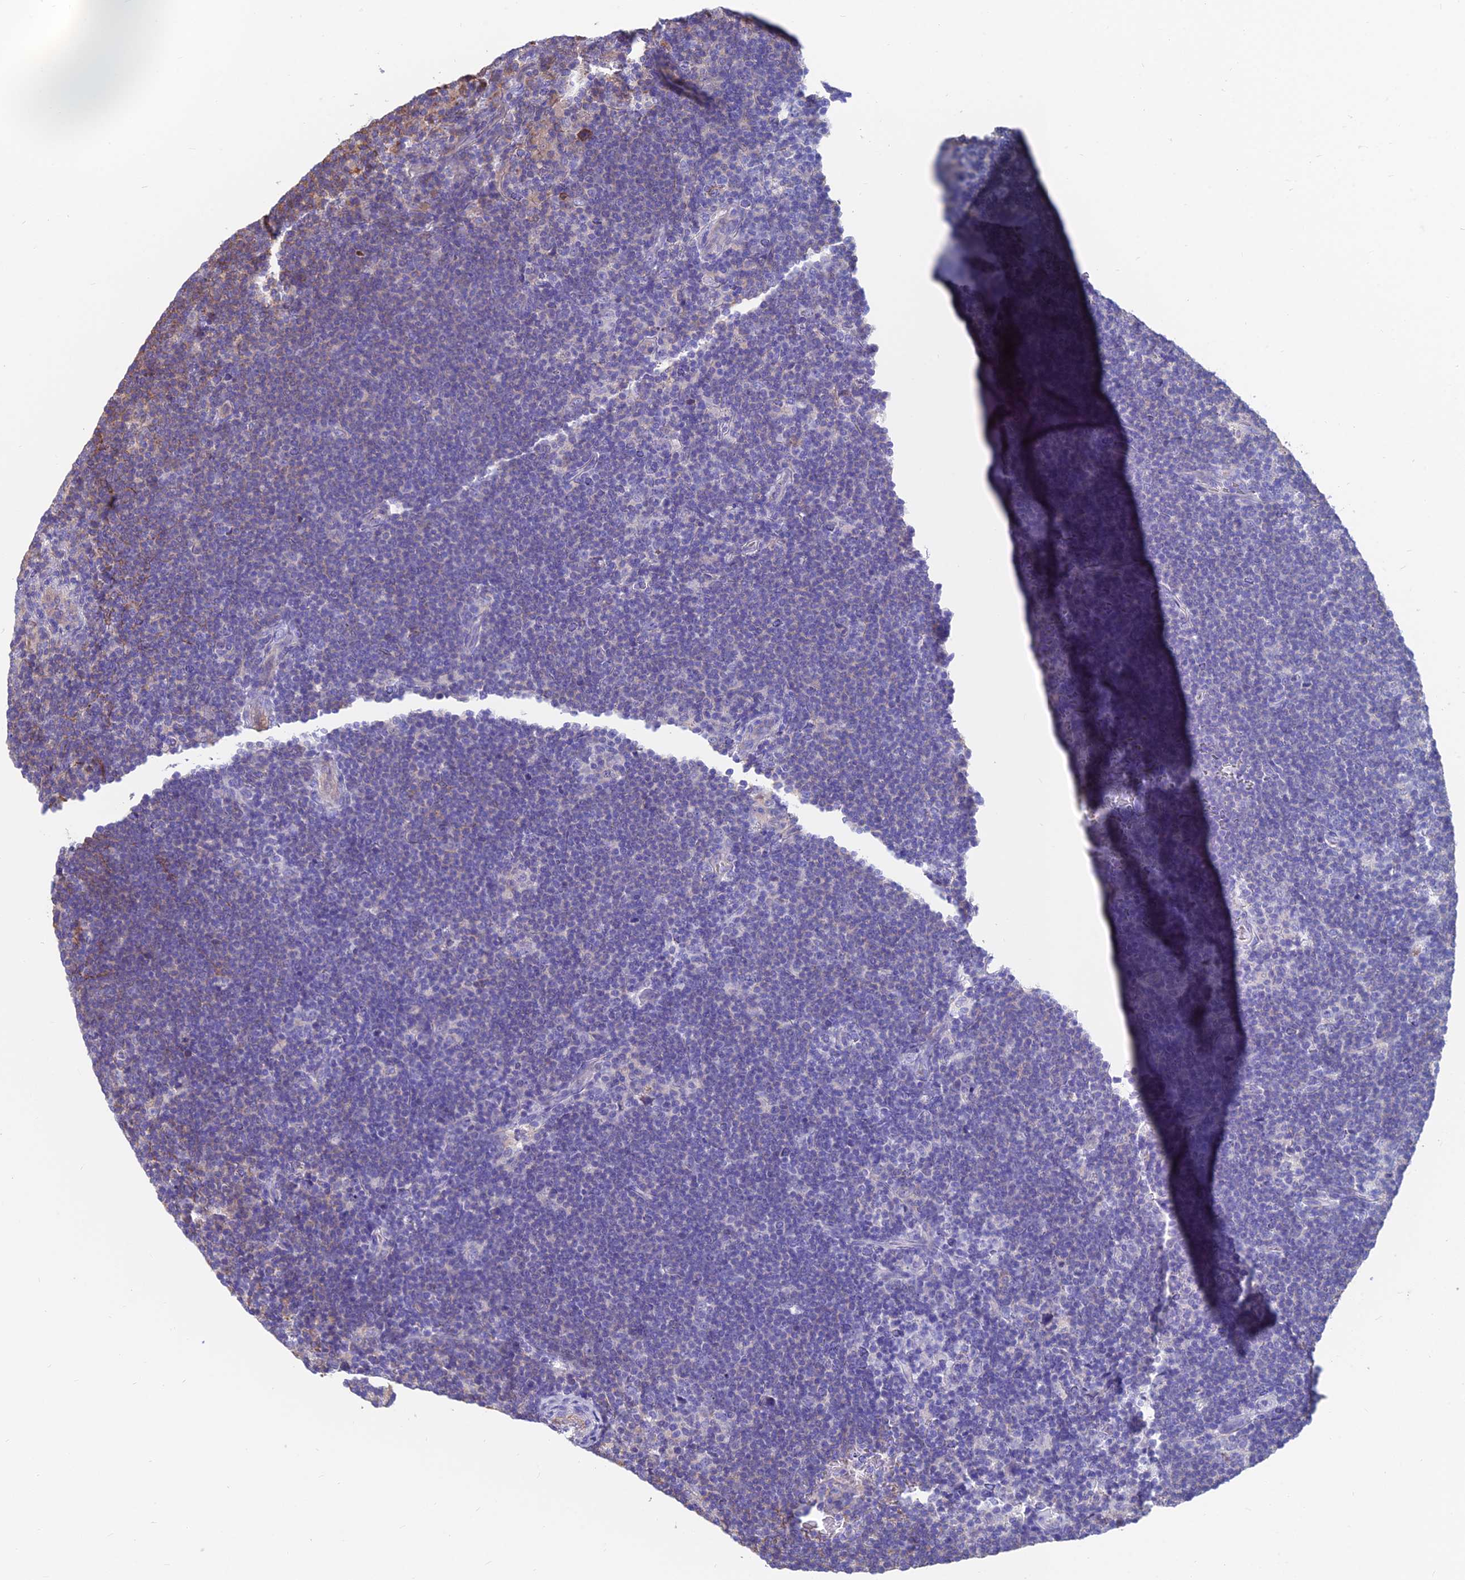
{"staining": {"intensity": "negative", "quantity": "none", "location": "none"}, "tissue": "lymphoma", "cell_type": "Tumor cells", "image_type": "cancer", "snomed": [{"axis": "morphology", "description": "Hodgkin's disease, NOS"}, {"axis": "topography", "description": "Lymph node"}], "caption": "There is no significant positivity in tumor cells of lymphoma.", "gene": "RTN4RL1", "patient": {"sex": "female", "age": 57}}